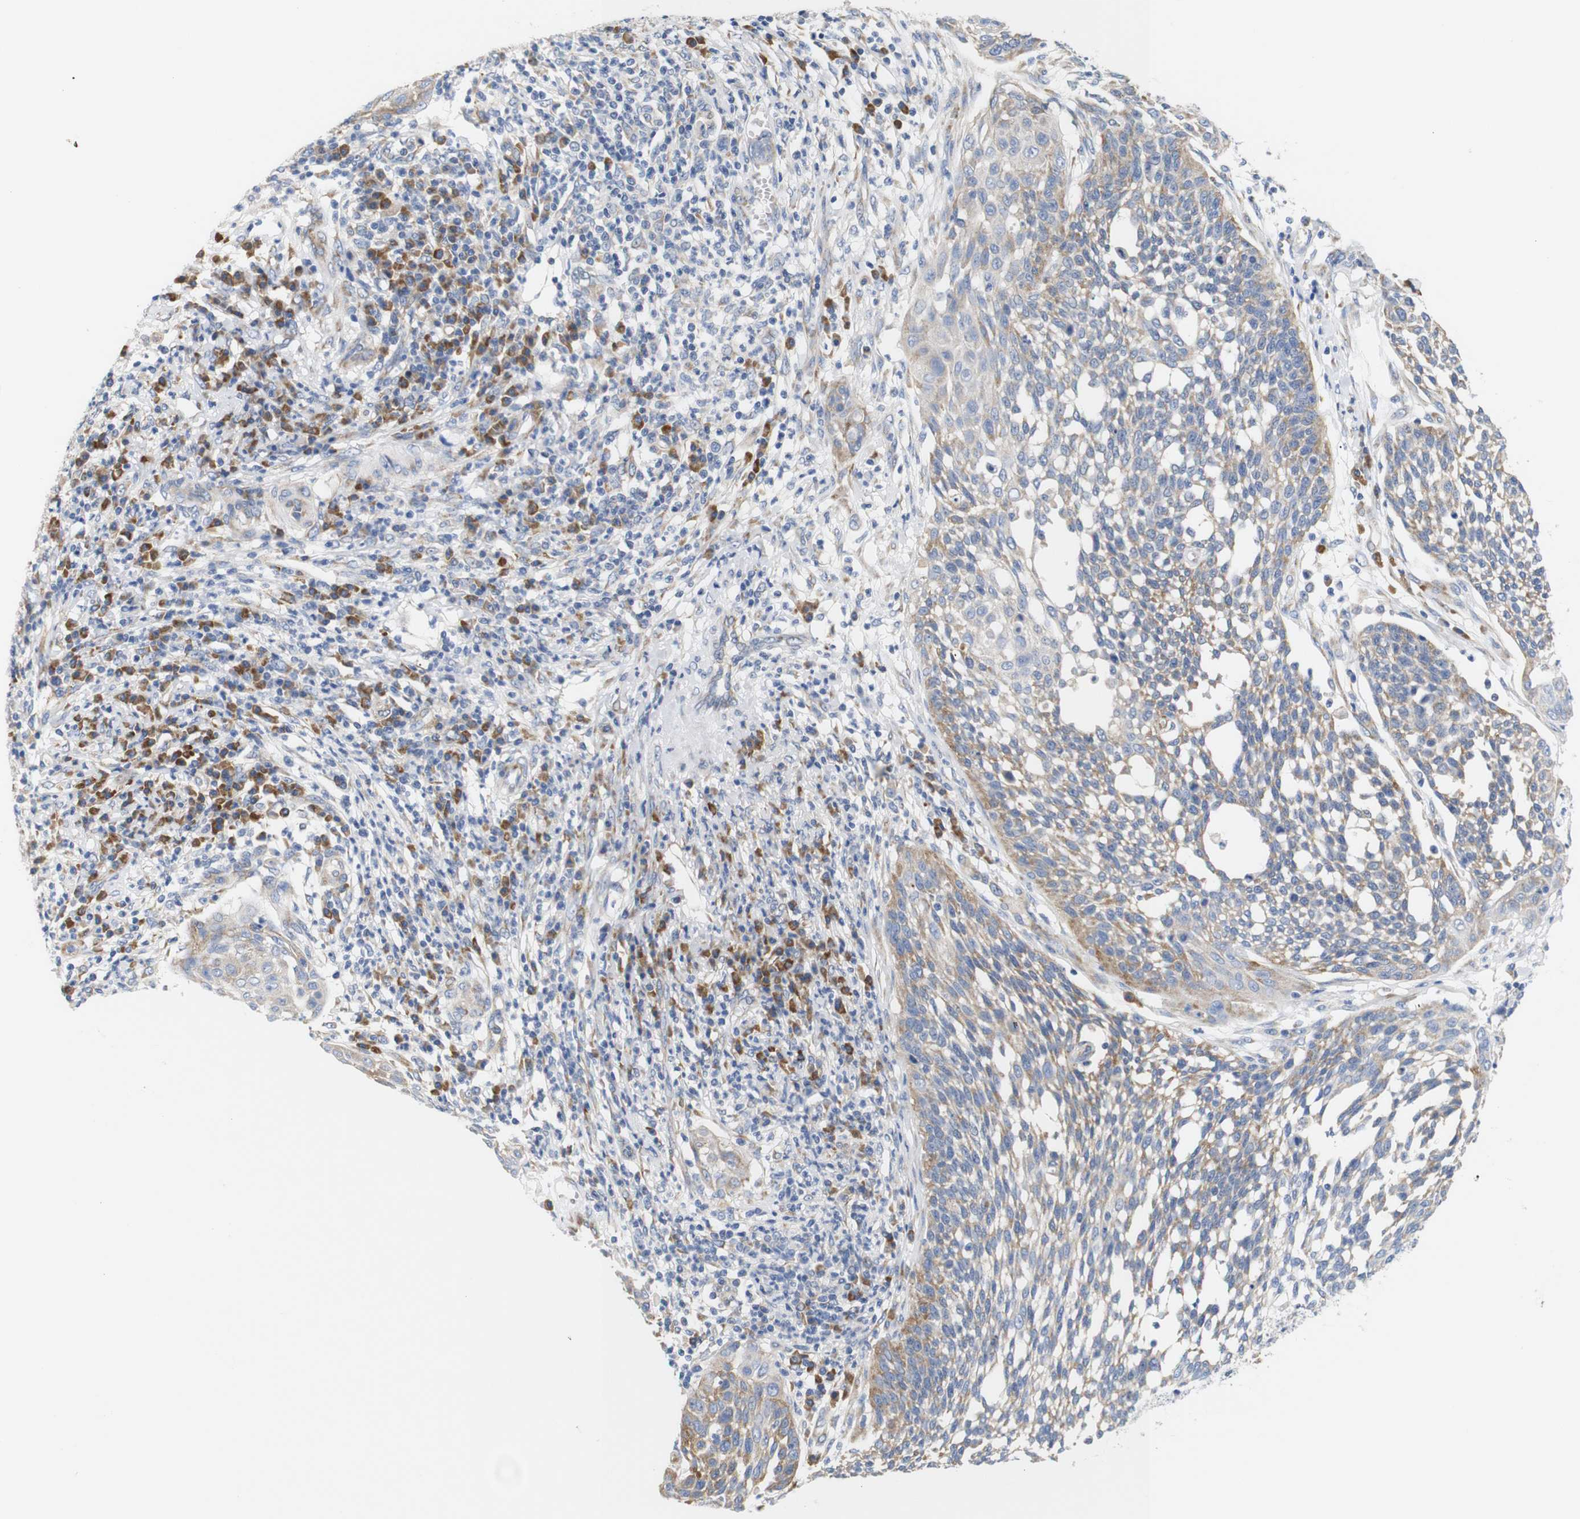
{"staining": {"intensity": "moderate", "quantity": ">75%", "location": "cytoplasmic/membranous"}, "tissue": "cervical cancer", "cell_type": "Tumor cells", "image_type": "cancer", "snomed": [{"axis": "morphology", "description": "Squamous cell carcinoma, NOS"}, {"axis": "topography", "description": "Cervix"}], "caption": "Moderate cytoplasmic/membranous protein positivity is seen in approximately >75% of tumor cells in cervical squamous cell carcinoma.", "gene": "TRIM5", "patient": {"sex": "female", "age": 34}}